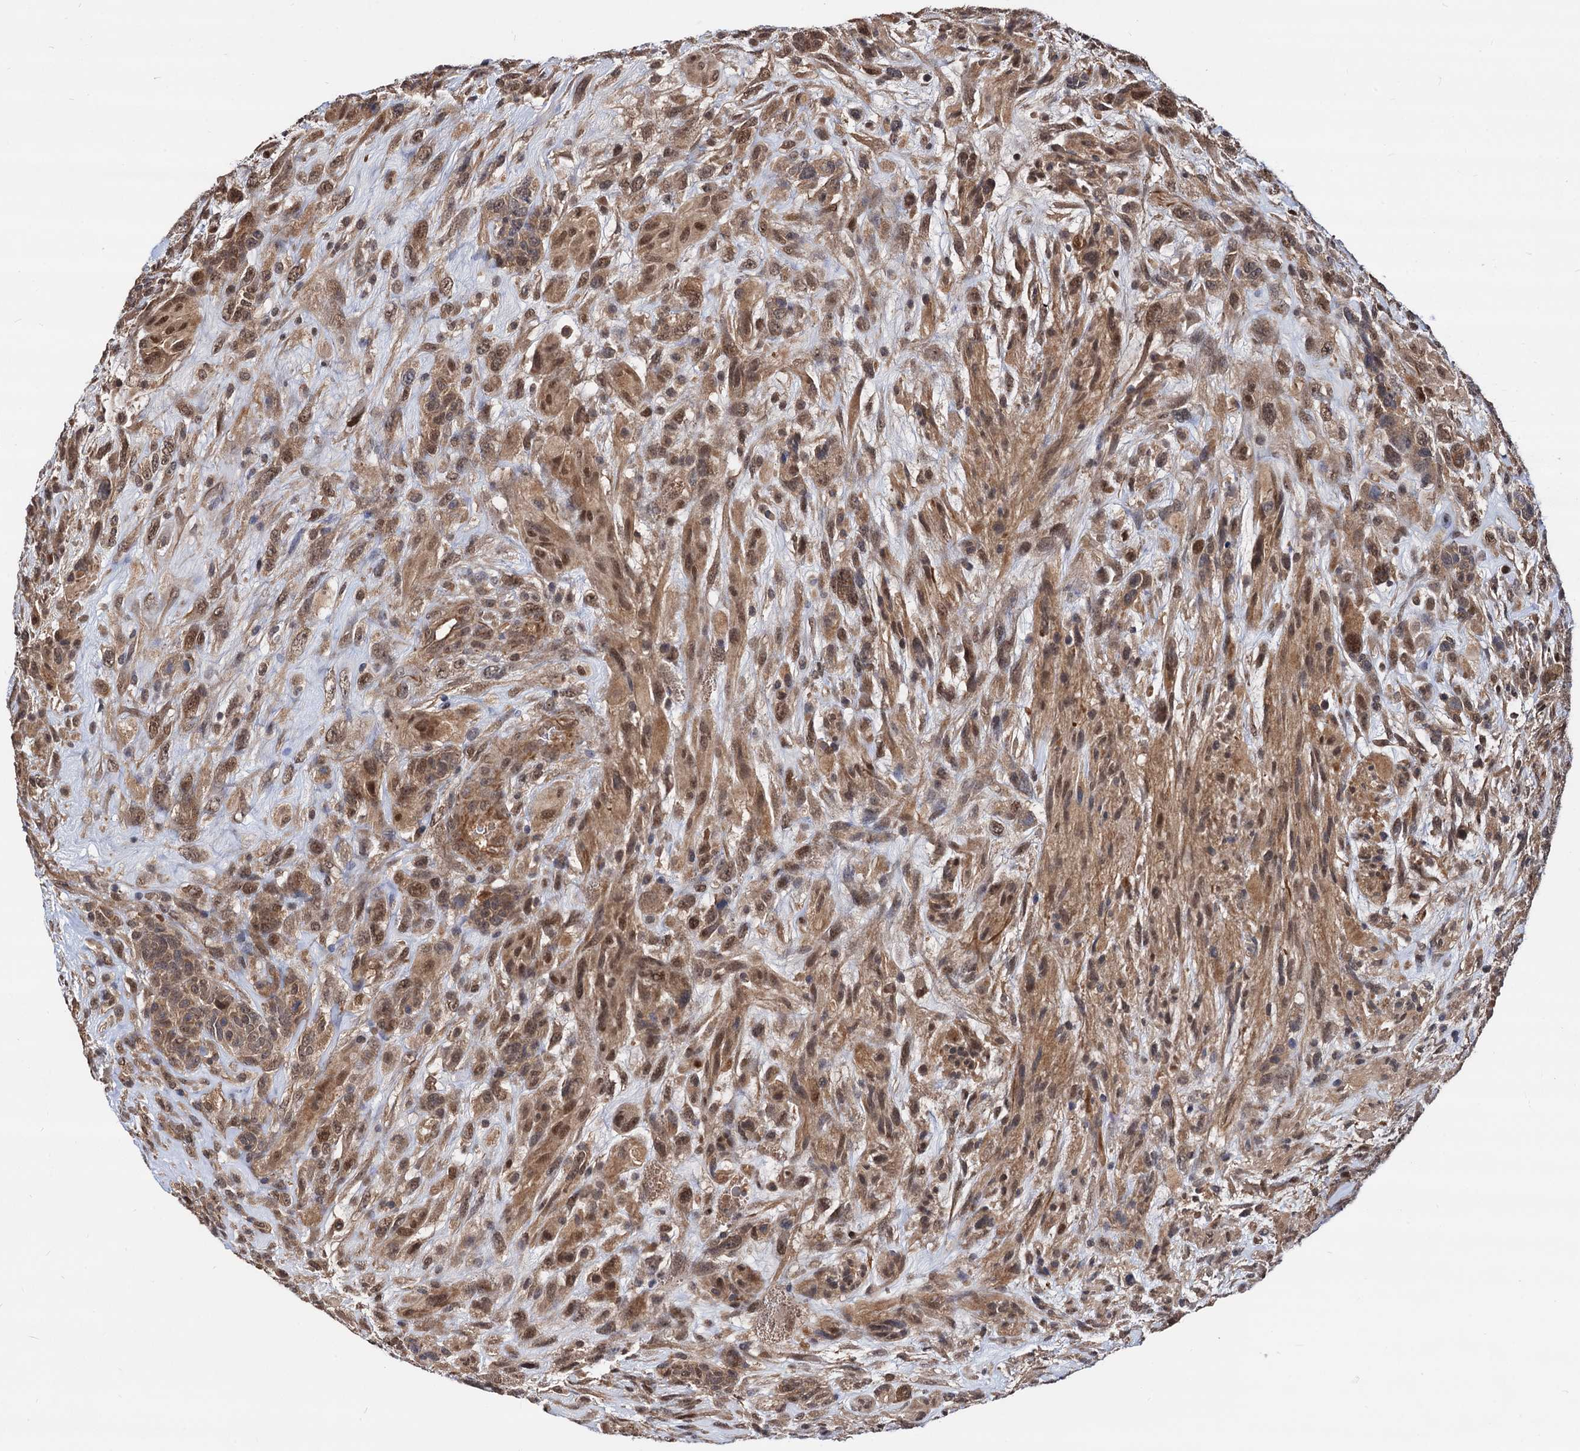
{"staining": {"intensity": "moderate", "quantity": ">75%", "location": "cytoplasmic/membranous,nuclear"}, "tissue": "glioma", "cell_type": "Tumor cells", "image_type": "cancer", "snomed": [{"axis": "morphology", "description": "Glioma, malignant, High grade"}, {"axis": "topography", "description": "Brain"}], "caption": "IHC histopathology image of human glioma stained for a protein (brown), which demonstrates medium levels of moderate cytoplasmic/membranous and nuclear staining in about >75% of tumor cells.", "gene": "PSMD4", "patient": {"sex": "male", "age": 61}}